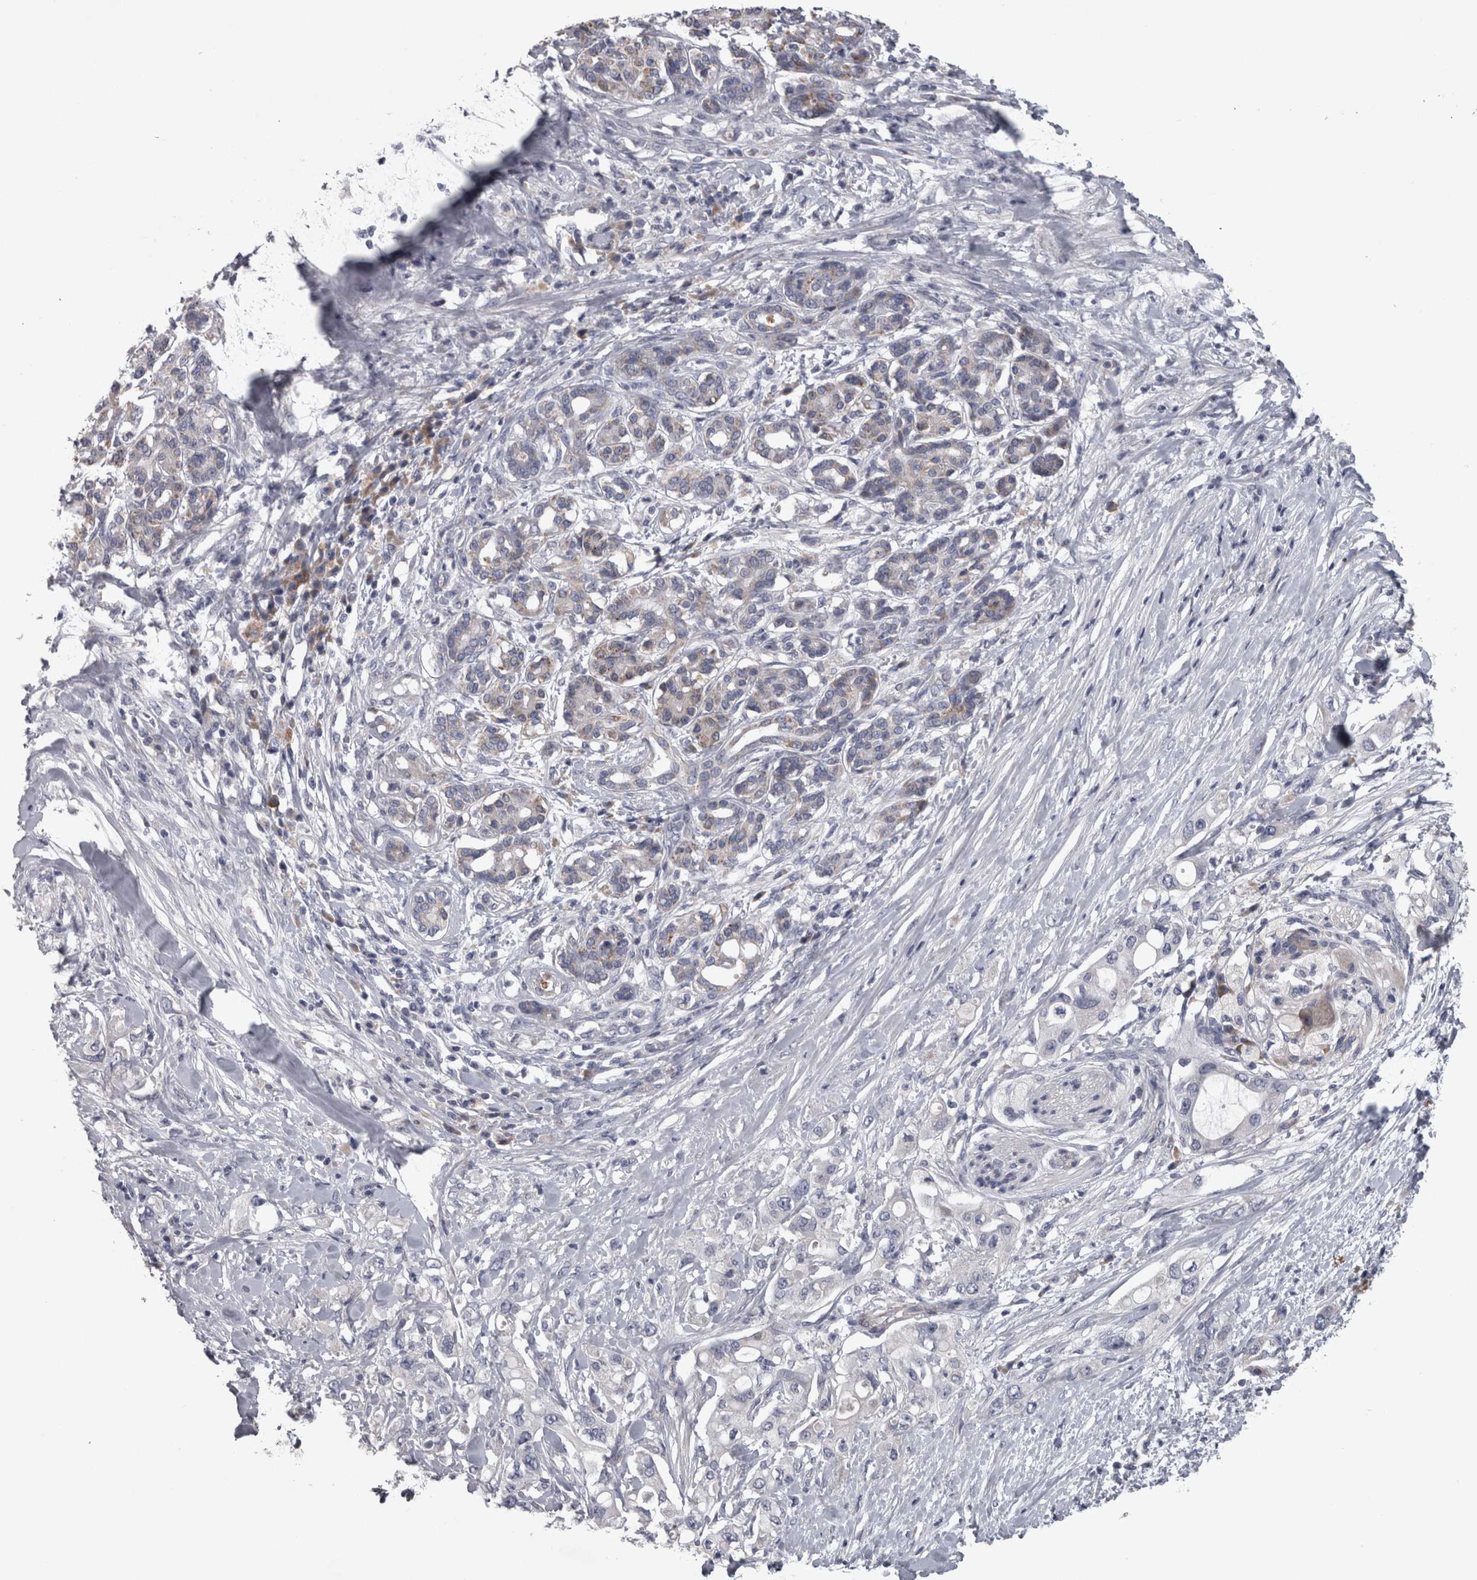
{"staining": {"intensity": "negative", "quantity": "none", "location": "none"}, "tissue": "pancreatic cancer", "cell_type": "Tumor cells", "image_type": "cancer", "snomed": [{"axis": "morphology", "description": "Adenocarcinoma, NOS"}, {"axis": "topography", "description": "Pancreas"}], "caption": "Pancreatic adenocarcinoma stained for a protein using immunohistochemistry exhibits no staining tumor cells.", "gene": "DBT", "patient": {"sex": "female", "age": 56}}